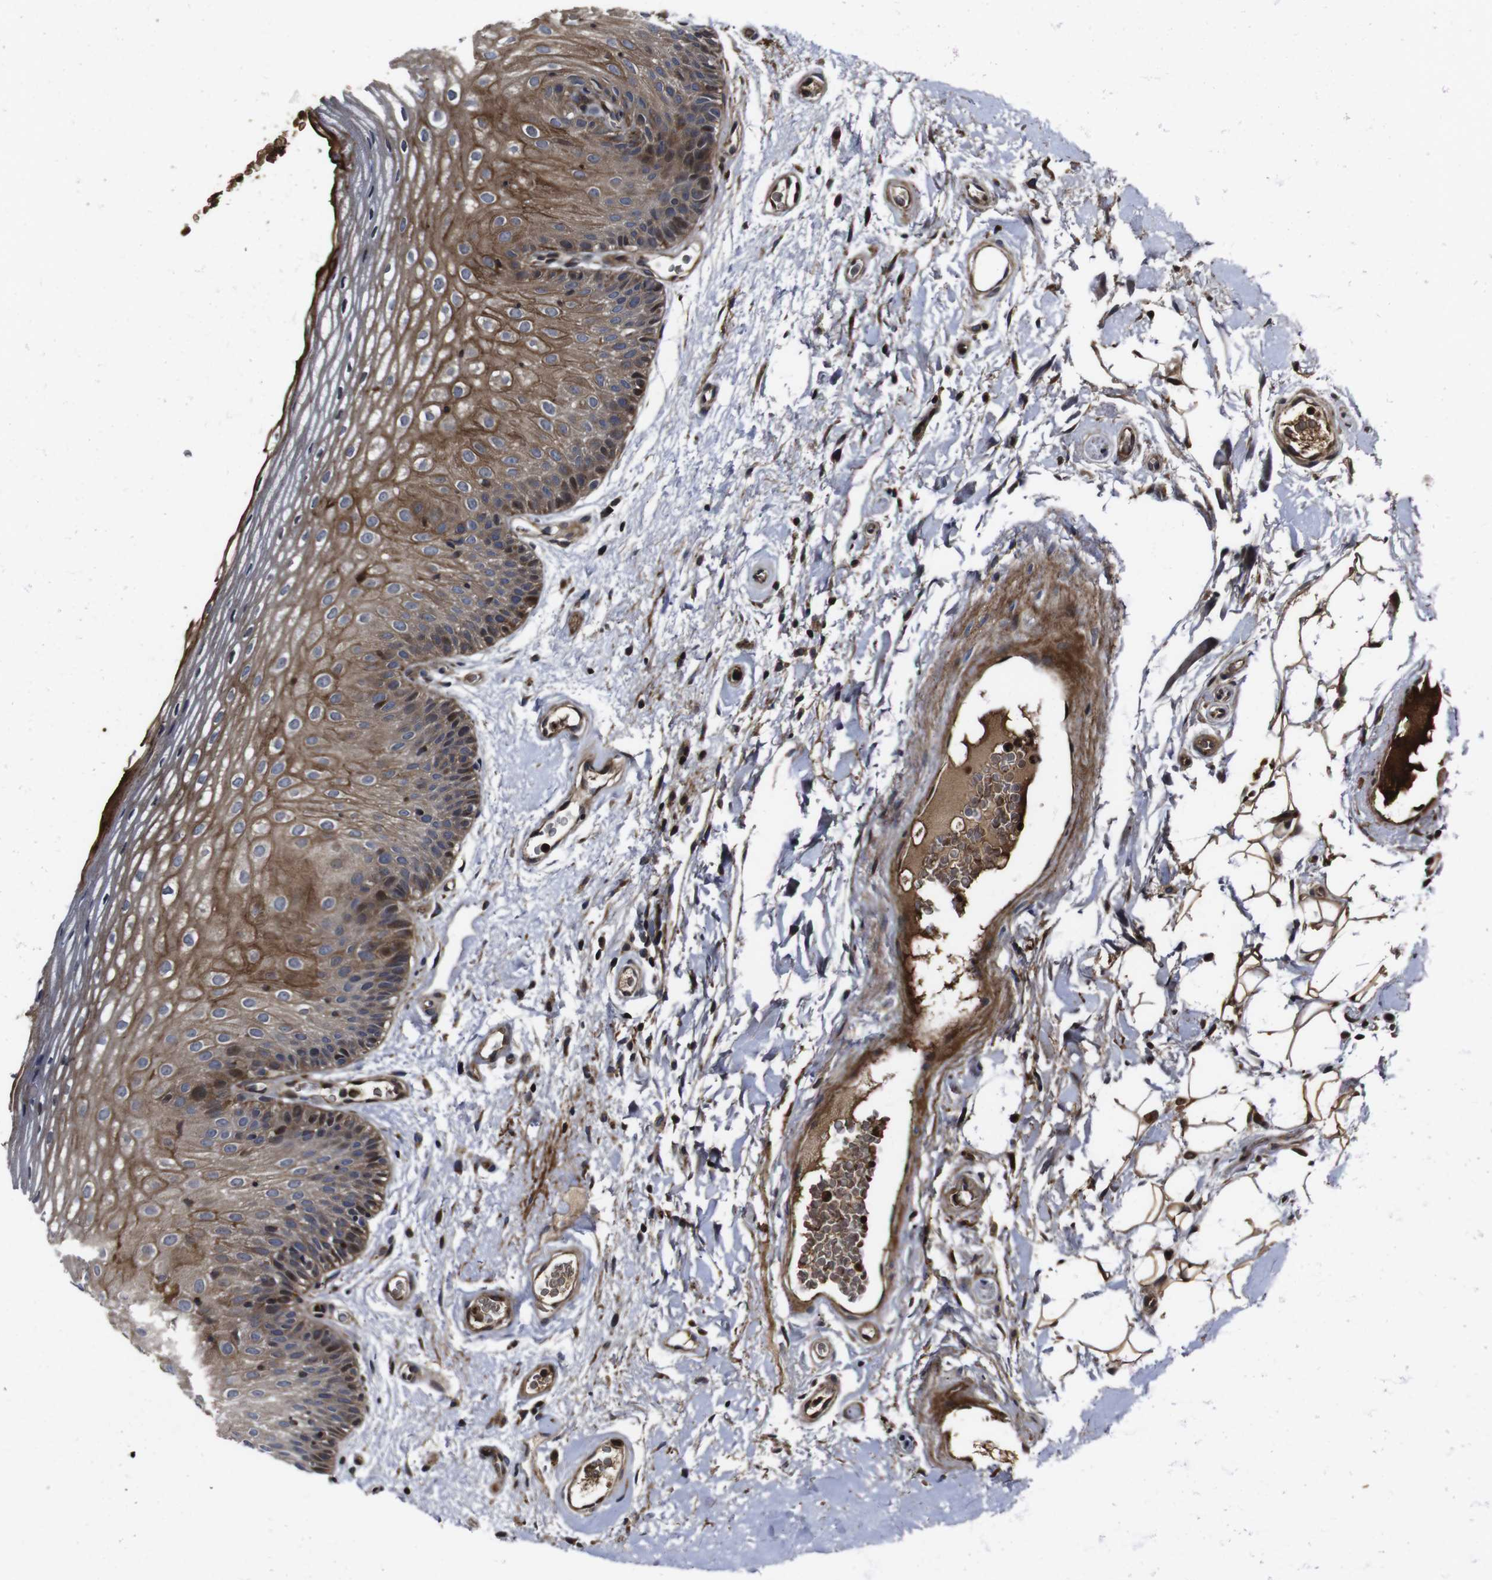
{"staining": {"intensity": "strong", "quantity": ">75%", "location": "cytoplasmic/membranous"}, "tissue": "oral mucosa", "cell_type": "Squamous epithelial cells", "image_type": "normal", "snomed": [{"axis": "morphology", "description": "Normal tissue, NOS"}, {"axis": "morphology", "description": "Squamous cell carcinoma, NOS"}, {"axis": "topography", "description": "Skeletal muscle"}, {"axis": "topography", "description": "Oral tissue"}], "caption": "This micrograph exhibits IHC staining of normal oral mucosa, with high strong cytoplasmic/membranous staining in about >75% of squamous epithelial cells.", "gene": "SMYD3", "patient": {"sex": "male", "age": 71}}